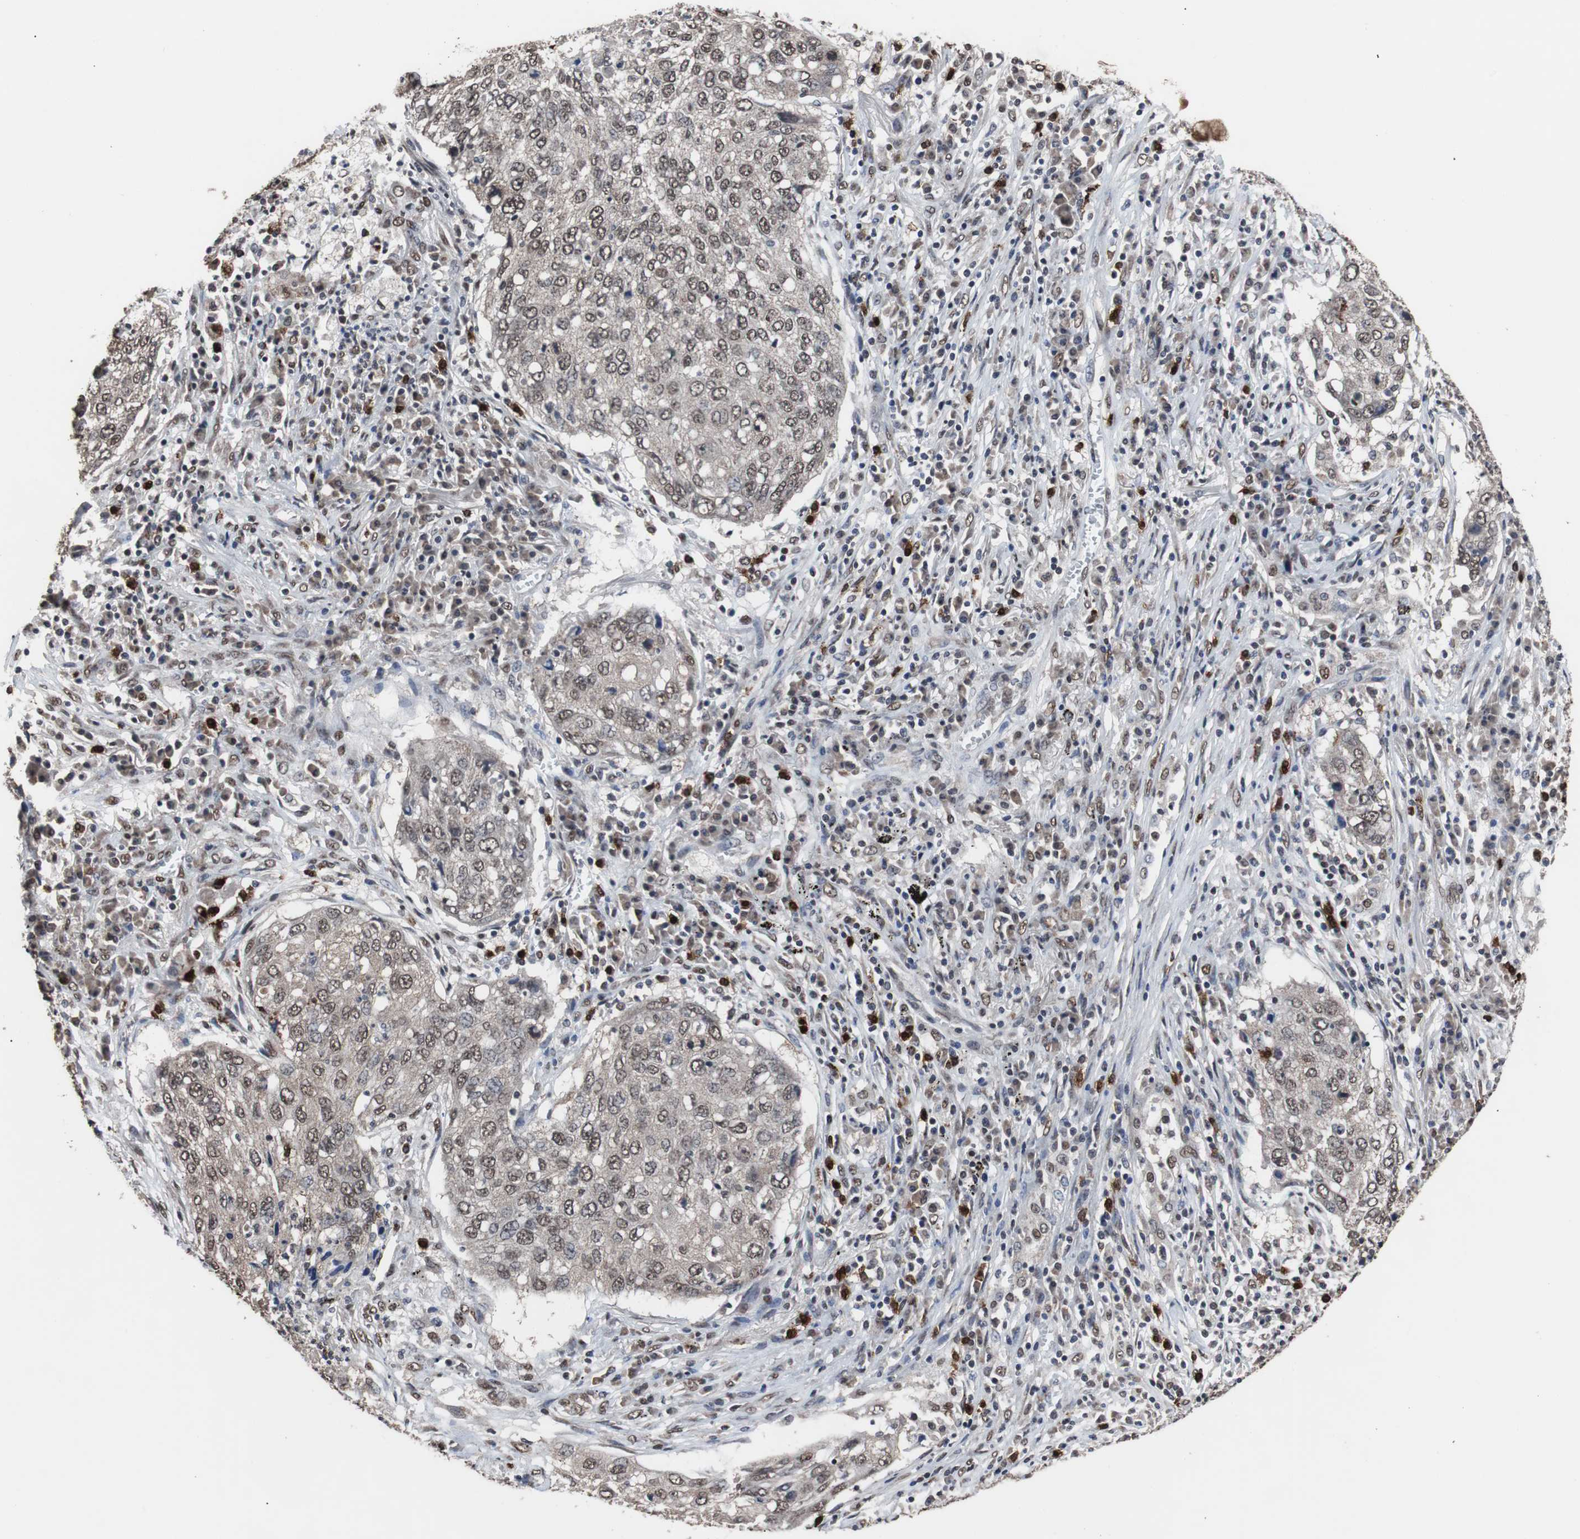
{"staining": {"intensity": "weak", "quantity": ">75%", "location": "cytoplasmic/membranous,nuclear"}, "tissue": "lung cancer", "cell_type": "Tumor cells", "image_type": "cancer", "snomed": [{"axis": "morphology", "description": "Squamous cell carcinoma, NOS"}, {"axis": "topography", "description": "Lung"}], "caption": "DAB immunohistochemical staining of squamous cell carcinoma (lung) reveals weak cytoplasmic/membranous and nuclear protein staining in about >75% of tumor cells.", "gene": "MED27", "patient": {"sex": "female", "age": 63}}